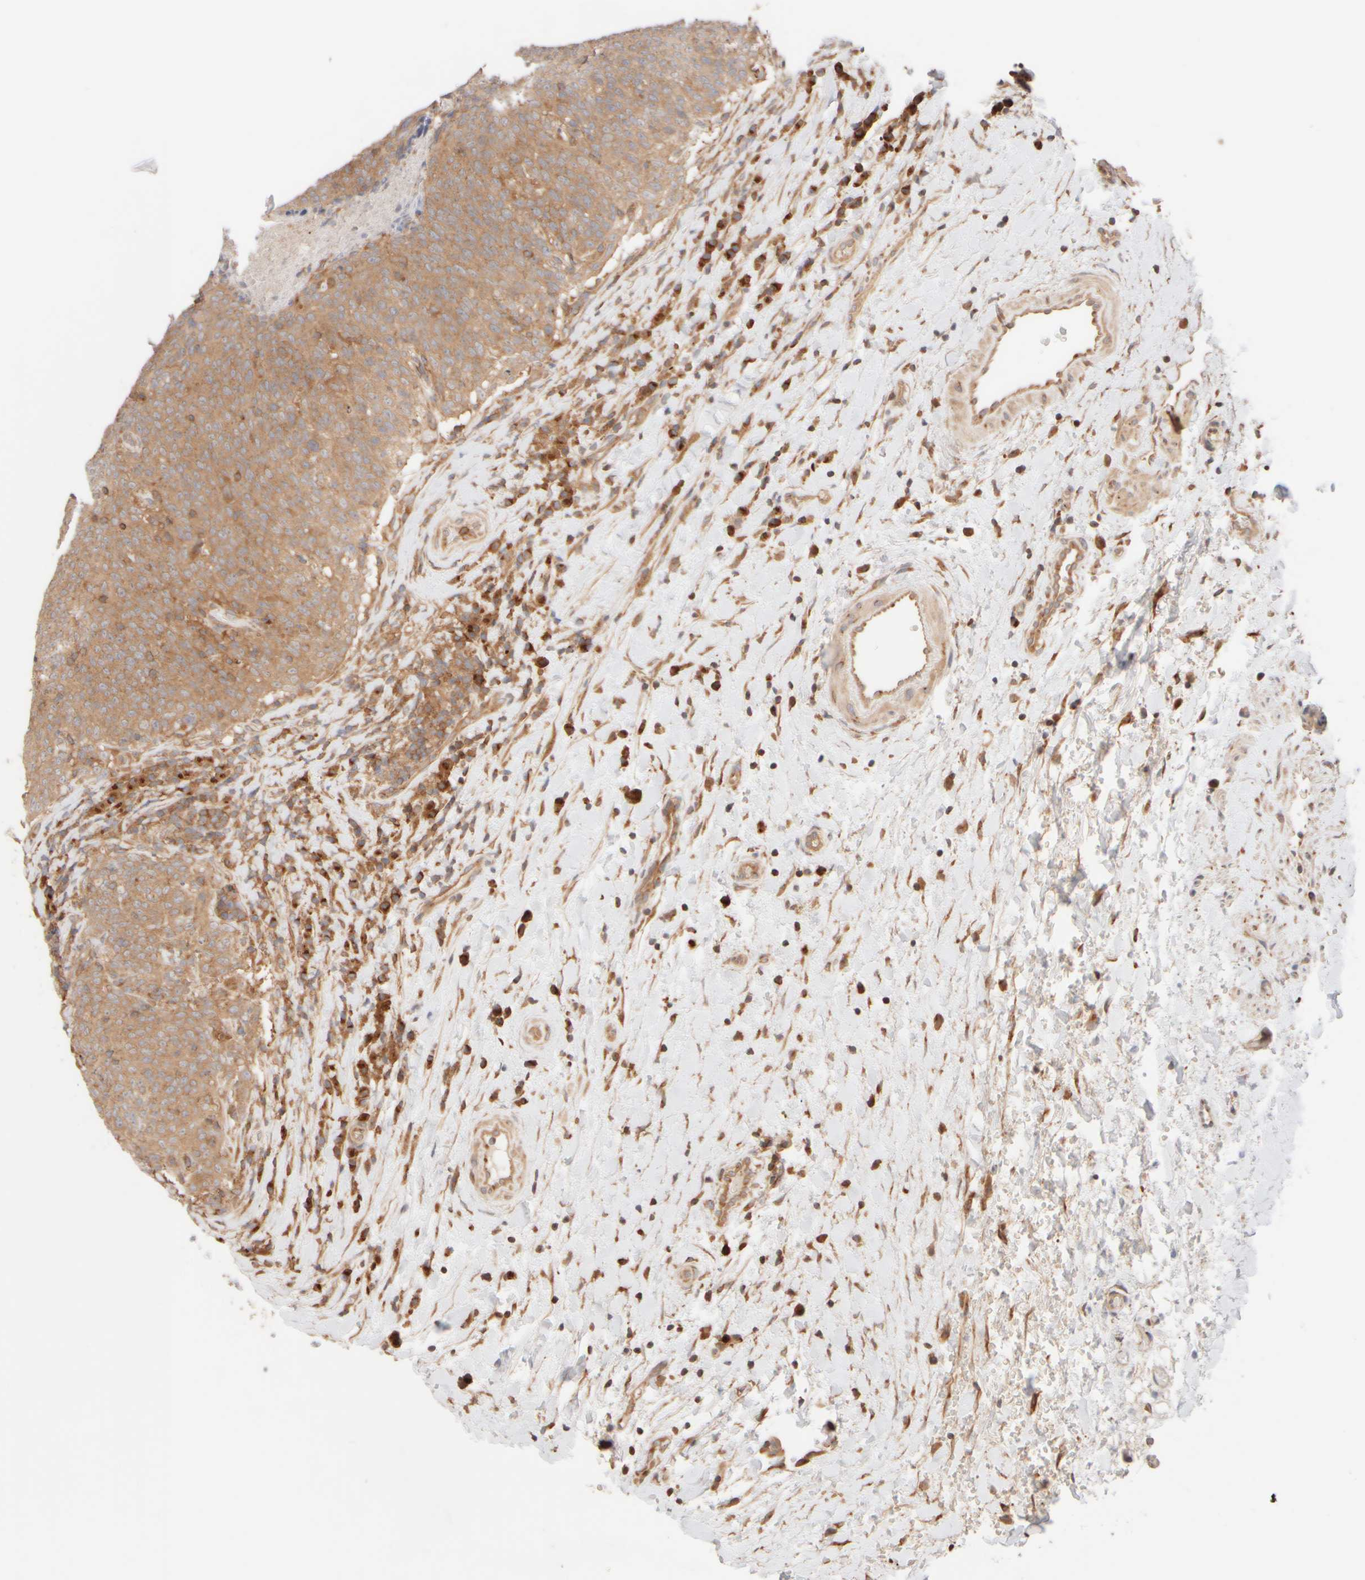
{"staining": {"intensity": "moderate", "quantity": ">75%", "location": "cytoplasmic/membranous"}, "tissue": "head and neck cancer", "cell_type": "Tumor cells", "image_type": "cancer", "snomed": [{"axis": "morphology", "description": "Squamous cell carcinoma, NOS"}, {"axis": "morphology", "description": "Squamous cell carcinoma, metastatic, NOS"}, {"axis": "topography", "description": "Lymph node"}, {"axis": "topography", "description": "Head-Neck"}], "caption": "High-magnification brightfield microscopy of head and neck cancer (squamous cell carcinoma) stained with DAB (3,3'-diaminobenzidine) (brown) and counterstained with hematoxylin (blue). tumor cells exhibit moderate cytoplasmic/membranous positivity is identified in about>75% of cells.", "gene": "RABEP1", "patient": {"sex": "male", "age": 62}}